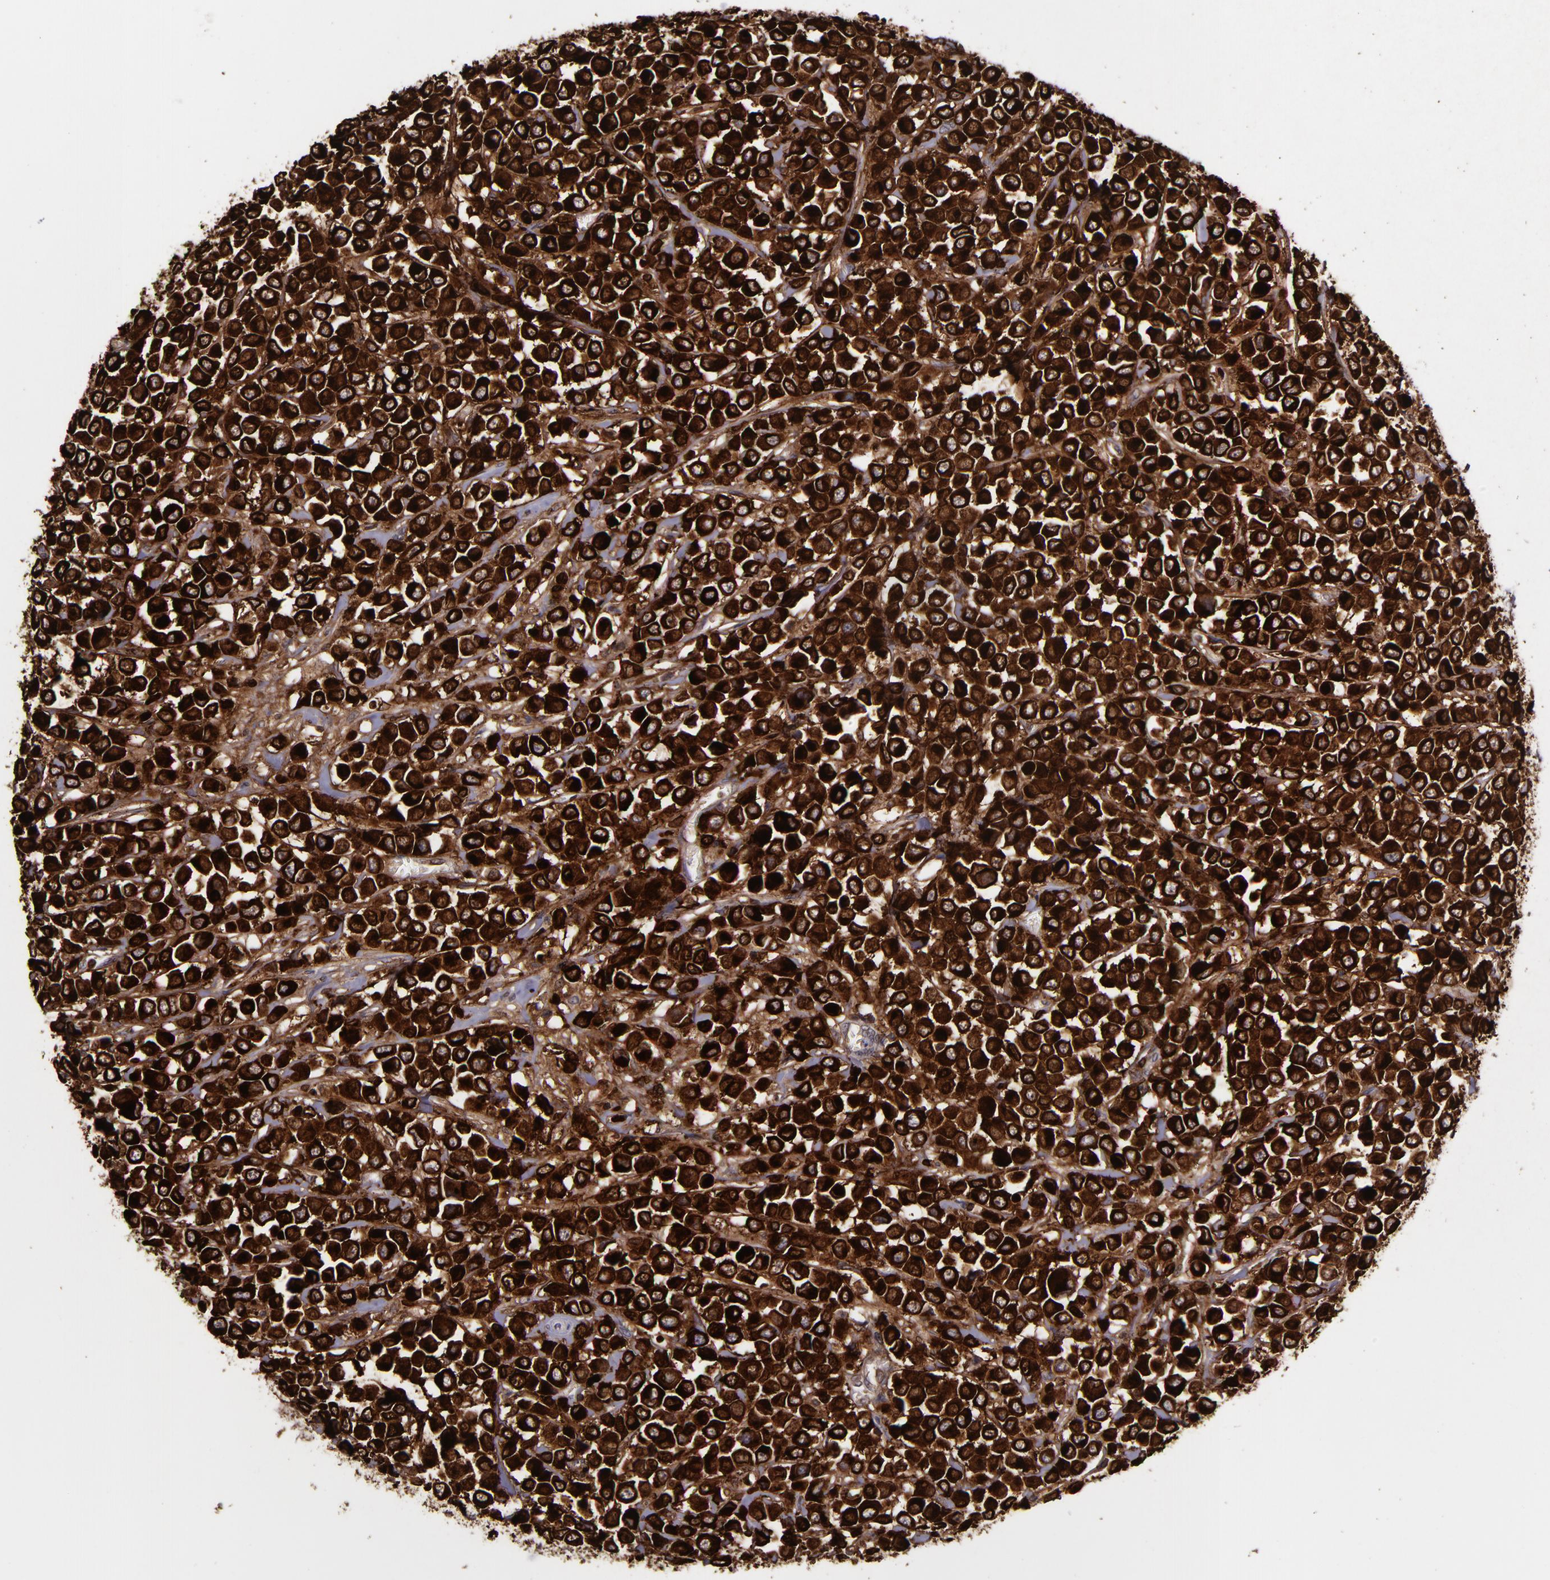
{"staining": {"intensity": "strong", "quantity": ">75%", "location": "cytoplasmic/membranous,nuclear"}, "tissue": "breast cancer", "cell_type": "Tumor cells", "image_type": "cancer", "snomed": [{"axis": "morphology", "description": "Duct carcinoma"}, {"axis": "topography", "description": "Breast"}], "caption": "Immunohistochemistry (IHC) (DAB) staining of human breast intraductal carcinoma displays strong cytoplasmic/membranous and nuclear protein expression in approximately >75% of tumor cells.", "gene": "MFGE8", "patient": {"sex": "female", "age": 61}}